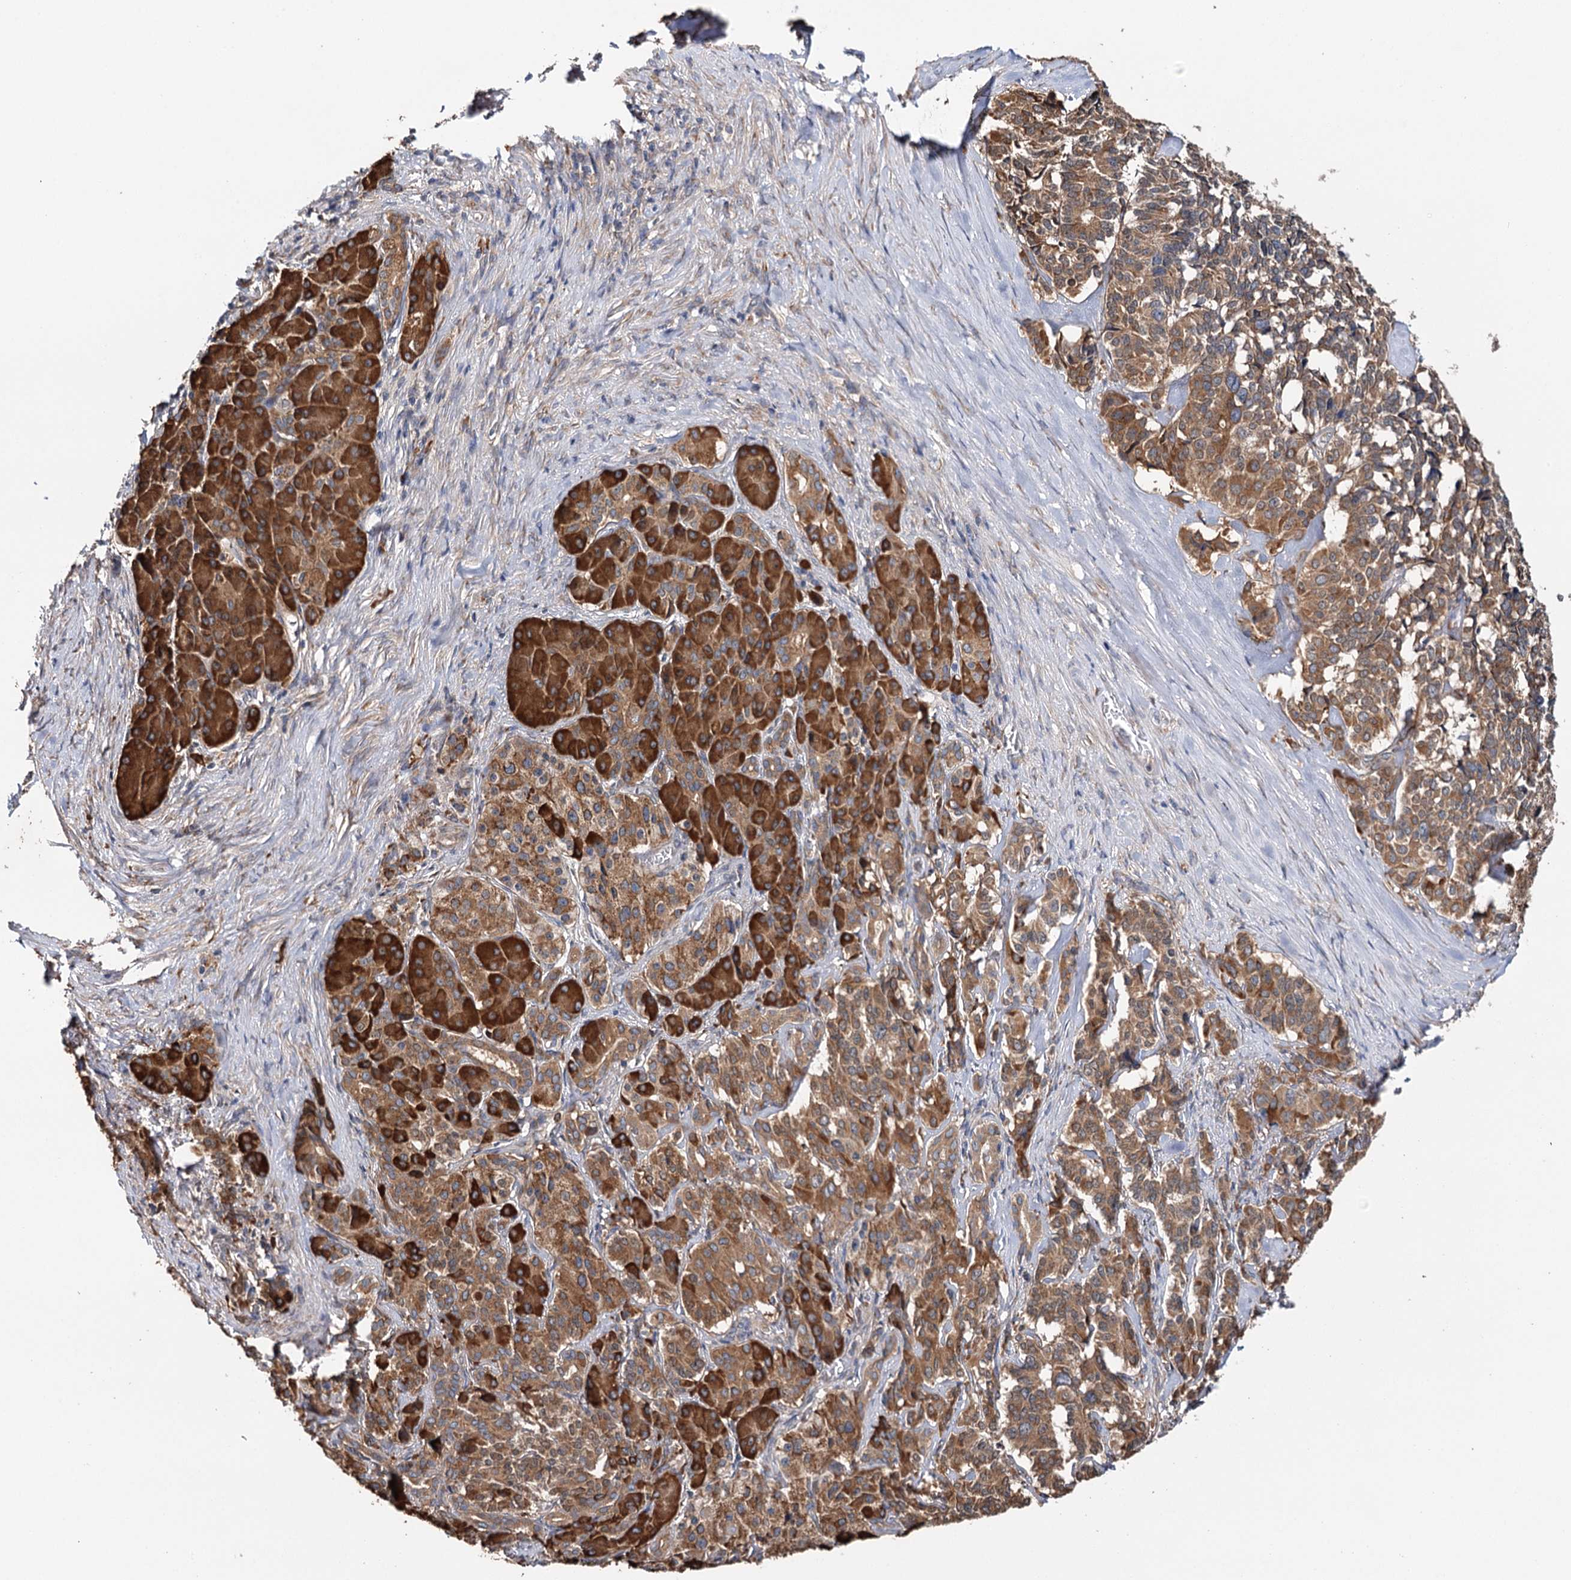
{"staining": {"intensity": "moderate", "quantity": ">75%", "location": "cytoplasmic/membranous"}, "tissue": "pancreatic cancer", "cell_type": "Tumor cells", "image_type": "cancer", "snomed": [{"axis": "morphology", "description": "Adenocarcinoma, NOS"}, {"axis": "topography", "description": "Pancreas"}], "caption": "Pancreatic cancer tissue shows moderate cytoplasmic/membranous staining in about >75% of tumor cells, visualized by immunohistochemistry.", "gene": "VEGFA", "patient": {"sex": "female", "age": 74}}